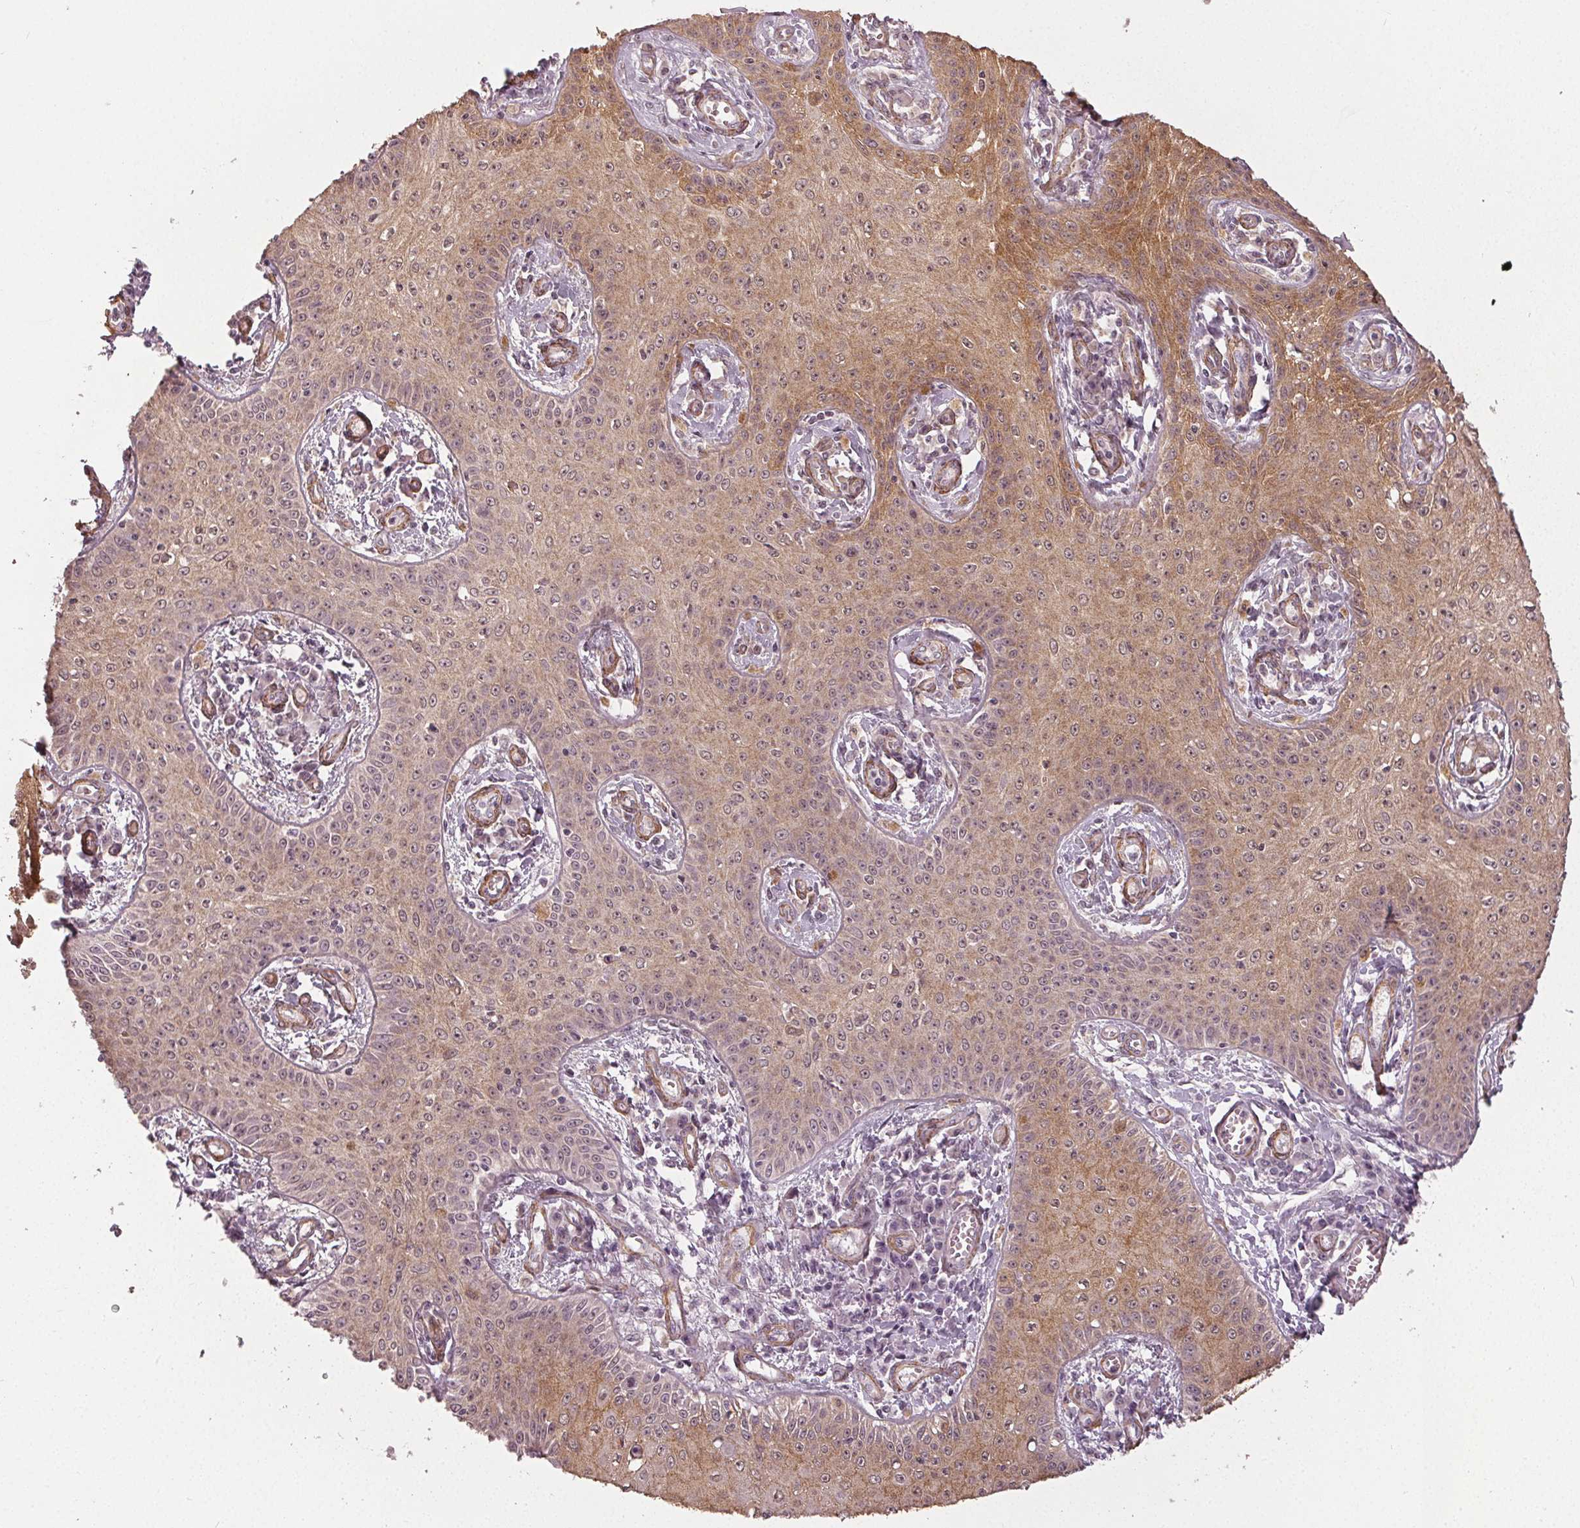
{"staining": {"intensity": "moderate", "quantity": "25%-75%", "location": "cytoplasmic/membranous,nuclear"}, "tissue": "skin cancer", "cell_type": "Tumor cells", "image_type": "cancer", "snomed": [{"axis": "morphology", "description": "Squamous cell carcinoma, NOS"}, {"axis": "topography", "description": "Skin"}], "caption": "Immunohistochemical staining of squamous cell carcinoma (skin) shows medium levels of moderate cytoplasmic/membranous and nuclear expression in approximately 25%-75% of tumor cells. (brown staining indicates protein expression, while blue staining denotes nuclei).", "gene": "PKP1", "patient": {"sex": "male", "age": 70}}